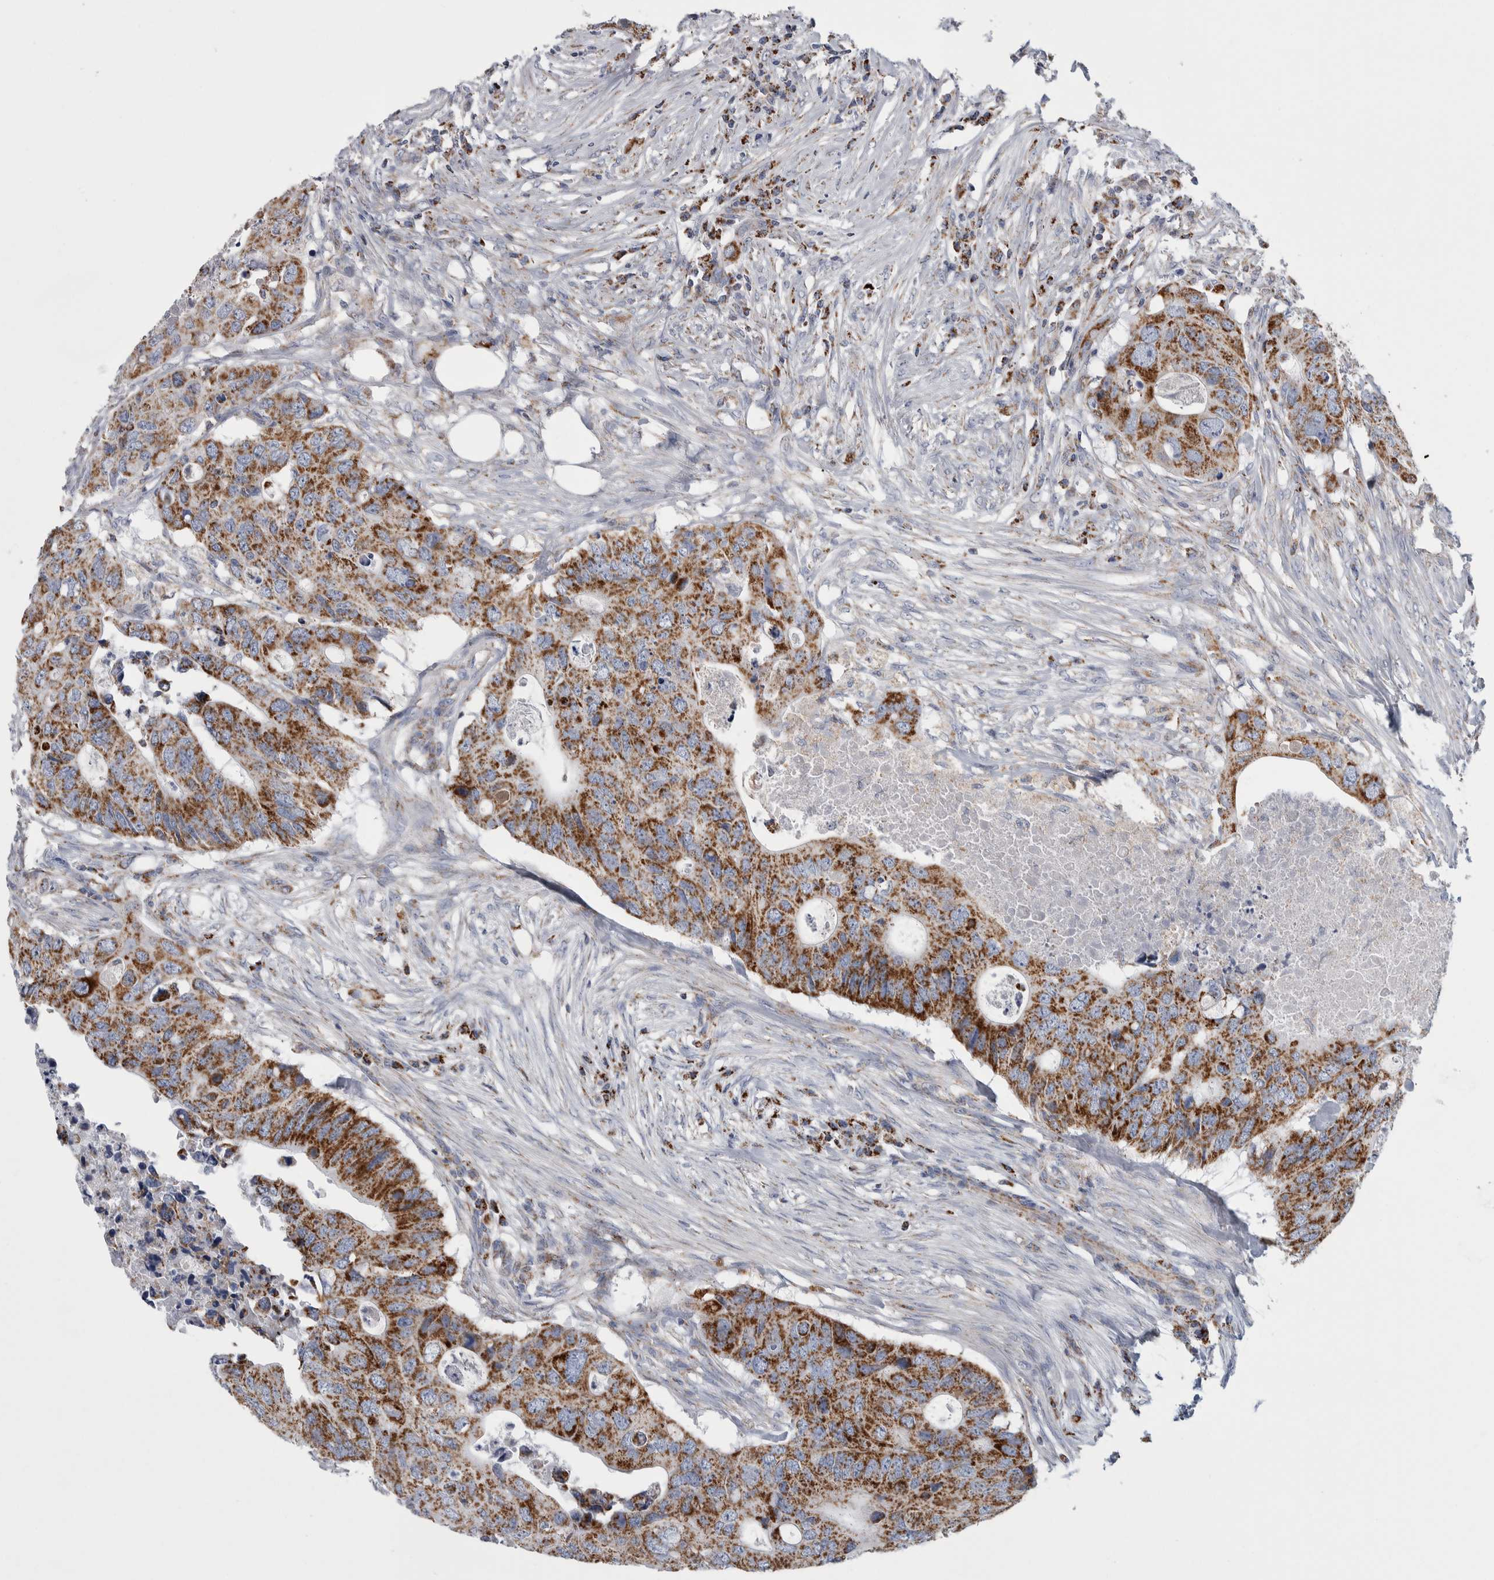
{"staining": {"intensity": "moderate", "quantity": ">75%", "location": "cytoplasmic/membranous"}, "tissue": "colorectal cancer", "cell_type": "Tumor cells", "image_type": "cancer", "snomed": [{"axis": "morphology", "description": "Adenocarcinoma, NOS"}, {"axis": "topography", "description": "Colon"}], "caption": "A brown stain shows moderate cytoplasmic/membranous staining of a protein in adenocarcinoma (colorectal) tumor cells. (Brightfield microscopy of DAB IHC at high magnification).", "gene": "ETFA", "patient": {"sex": "male", "age": 71}}